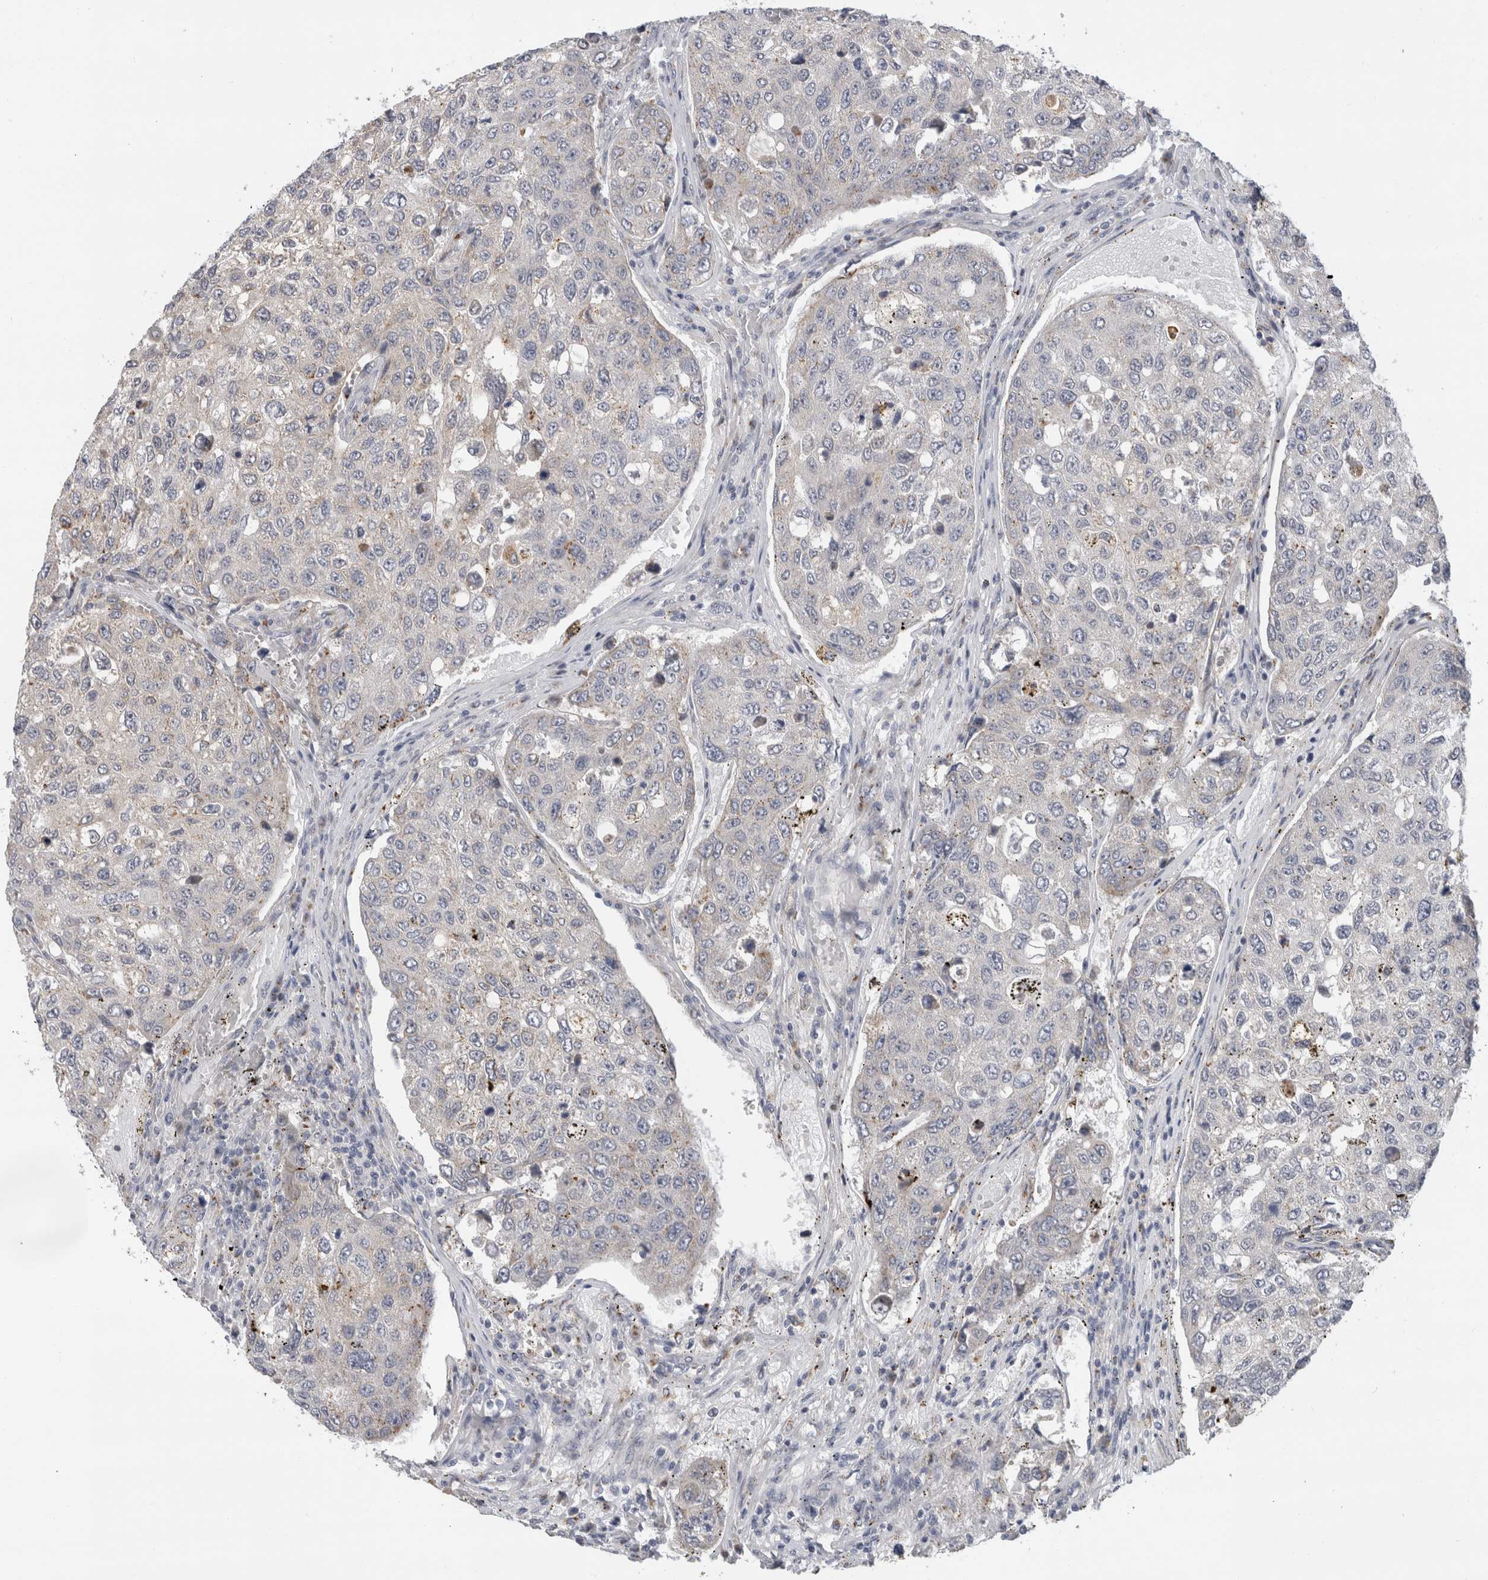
{"staining": {"intensity": "negative", "quantity": "none", "location": "none"}, "tissue": "urothelial cancer", "cell_type": "Tumor cells", "image_type": "cancer", "snomed": [{"axis": "morphology", "description": "Urothelial carcinoma, High grade"}, {"axis": "topography", "description": "Lymph node"}, {"axis": "topography", "description": "Urinary bladder"}], "caption": "Micrograph shows no protein positivity in tumor cells of urothelial cancer tissue. (DAB IHC with hematoxylin counter stain).", "gene": "MGAT1", "patient": {"sex": "male", "age": 51}}